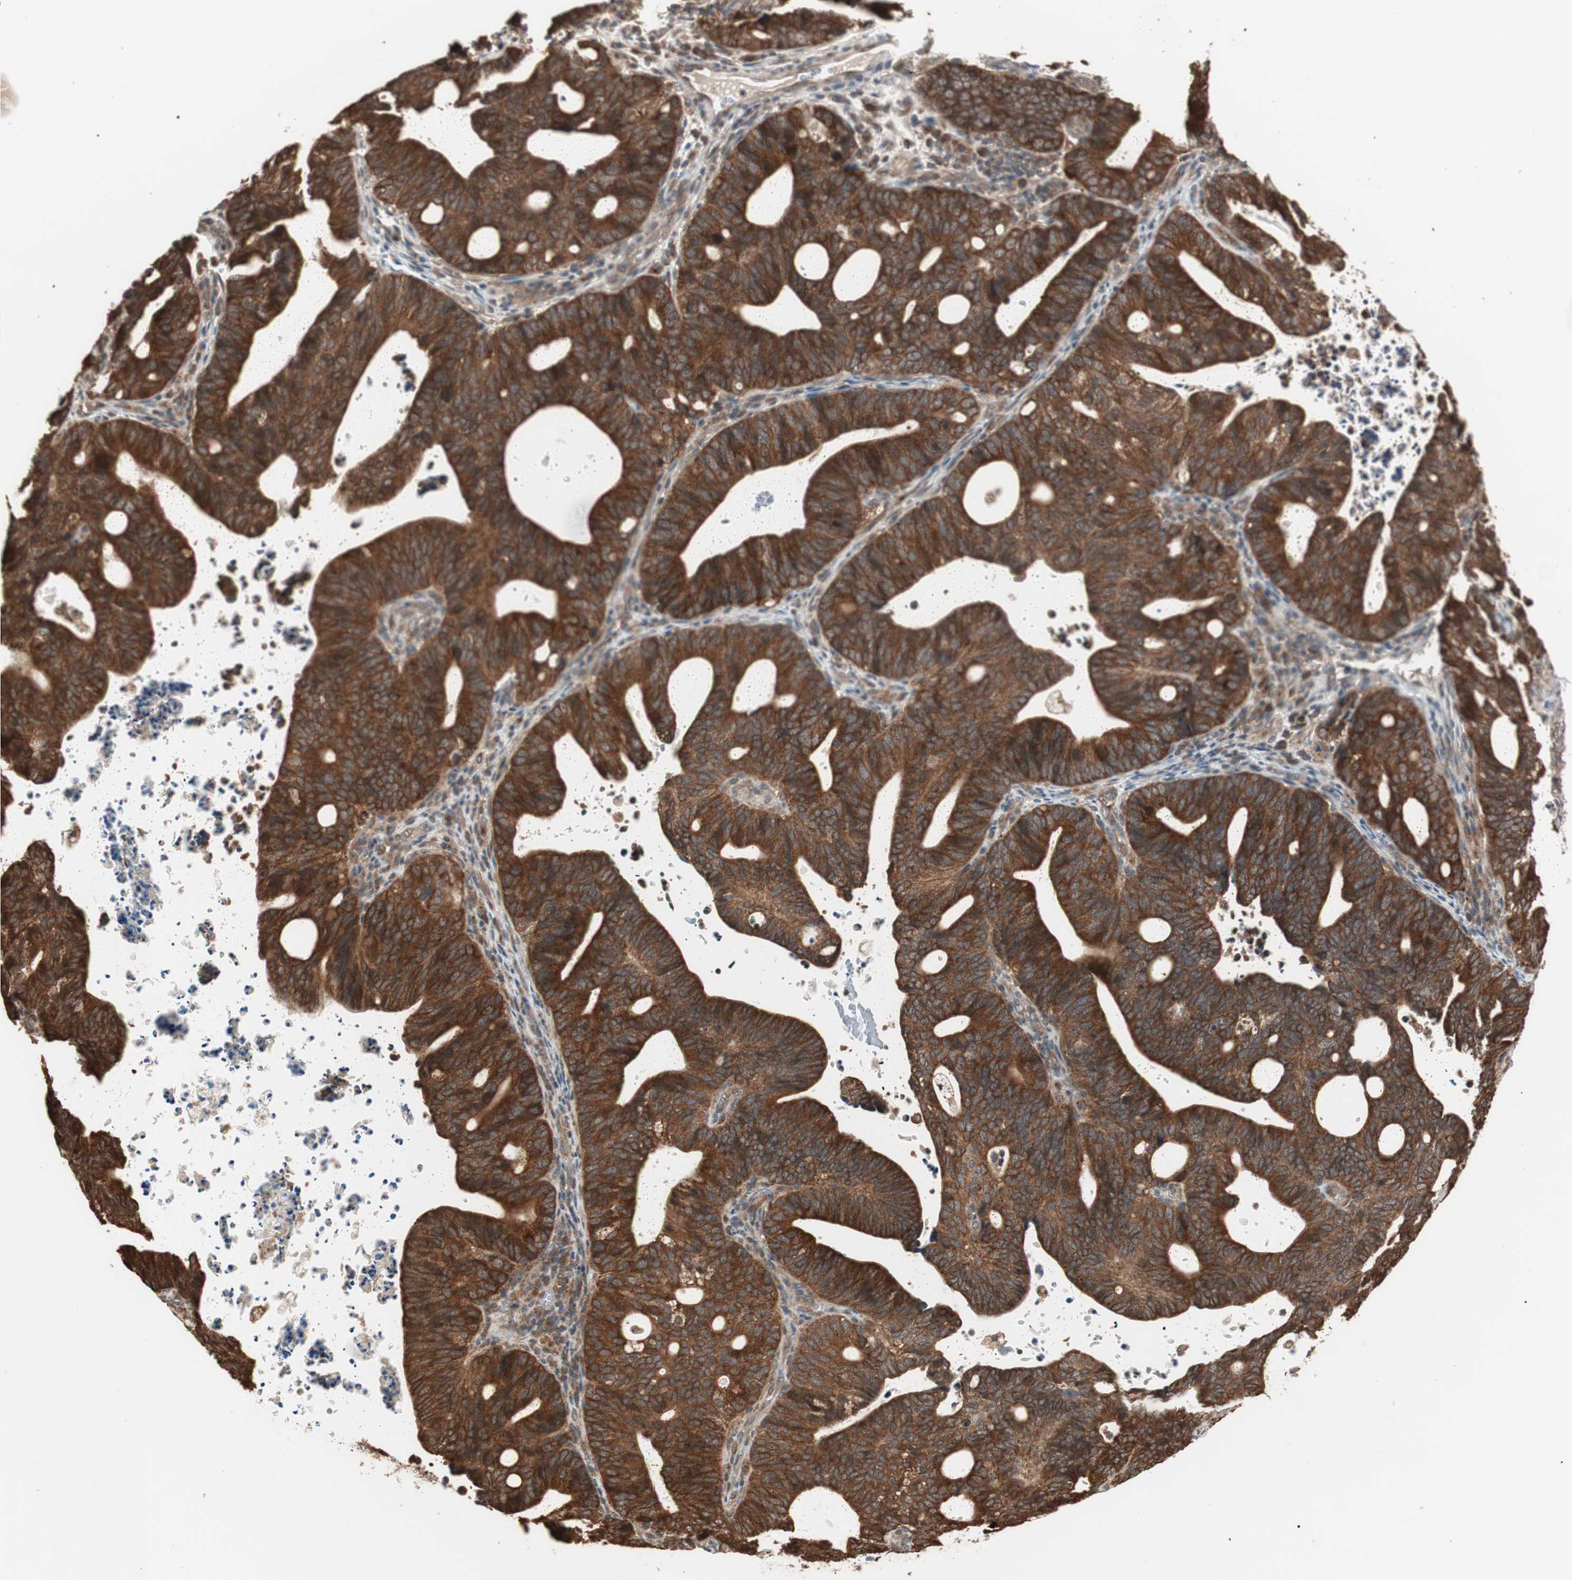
{"staining": {"intensity": "strong", "quantity": ">75%", "location": "cytoplasmic/membranous"}, "tissue": "endometrial cancer", "cell_type": "Tumor cells", "image_type": "cancer", "snomed": [{"axis": "morphology", "description": "Adenocarcinoma, NOS"}, {"axis": "topography", "description": "Uterus"}], "caption": "A brown stain shows strong cytoplasmic/membranous expression of a protein in human endometrial cancer tumor cells. Ihc stains the protein of interest in brown and the nuclei are stained blue.", "gene": "FBXO5", "patient": {"sex": "female", "age": 83}}